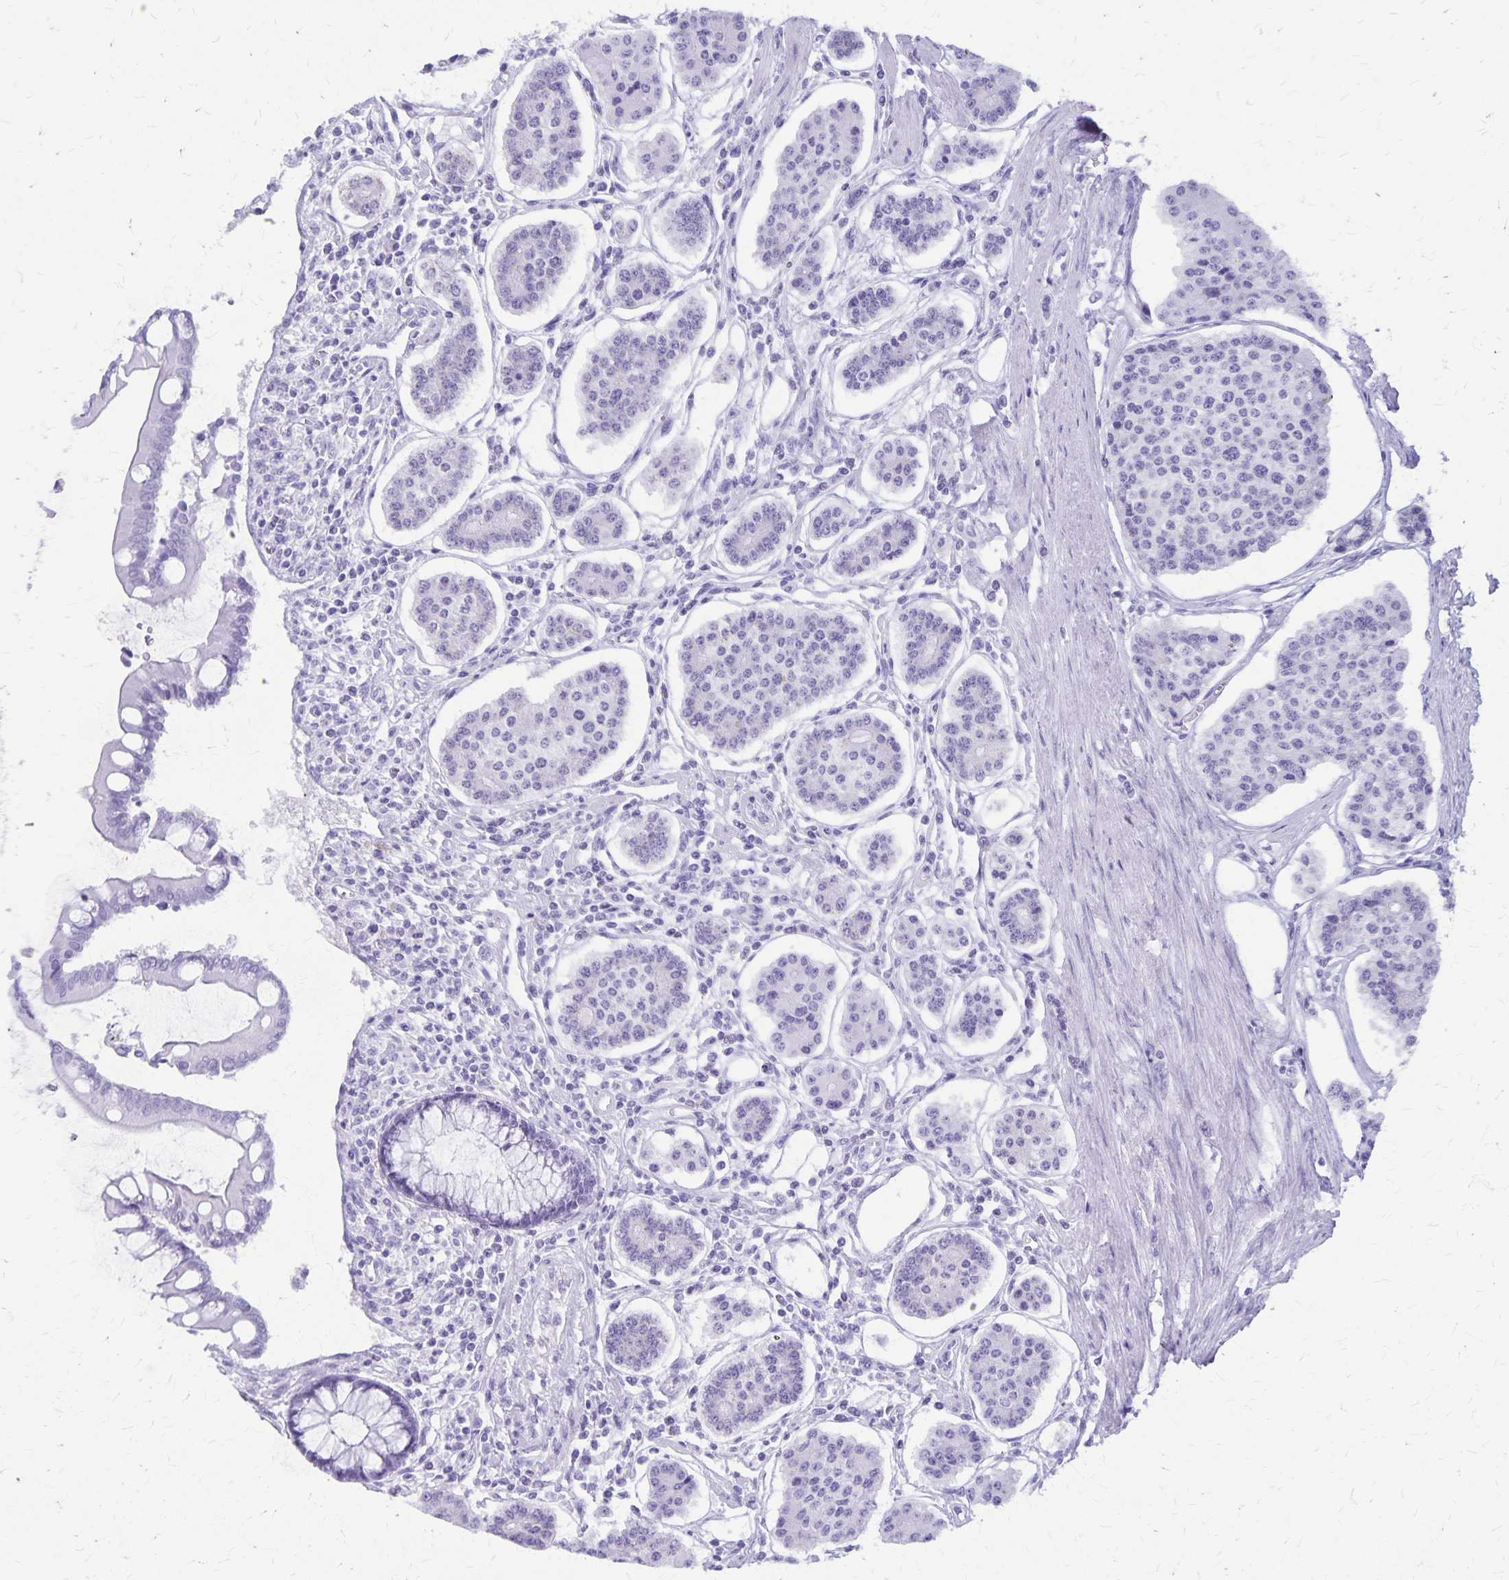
{"staining": {"intensity": "negative", "quantity": "none", "location": "none"}, "tissue": "carcinoid", "cell_type": "Tumor cells", "image_type": "cancer", "snomed": [{"axis": "morphology", "description": "Carcinoid, malignant, NOS"}, {"axis": "topography", "description": "Small intestine"}], "caption": "Immunohistochemistry of carcinoid (malignant) reveals no staining in tumor cells. (Brightfield microscopy of DAB immunohistochemistry (IHC) at high magnification).", "gene": "DEFA5", "patient": {"sex": "female", "age": 65}}